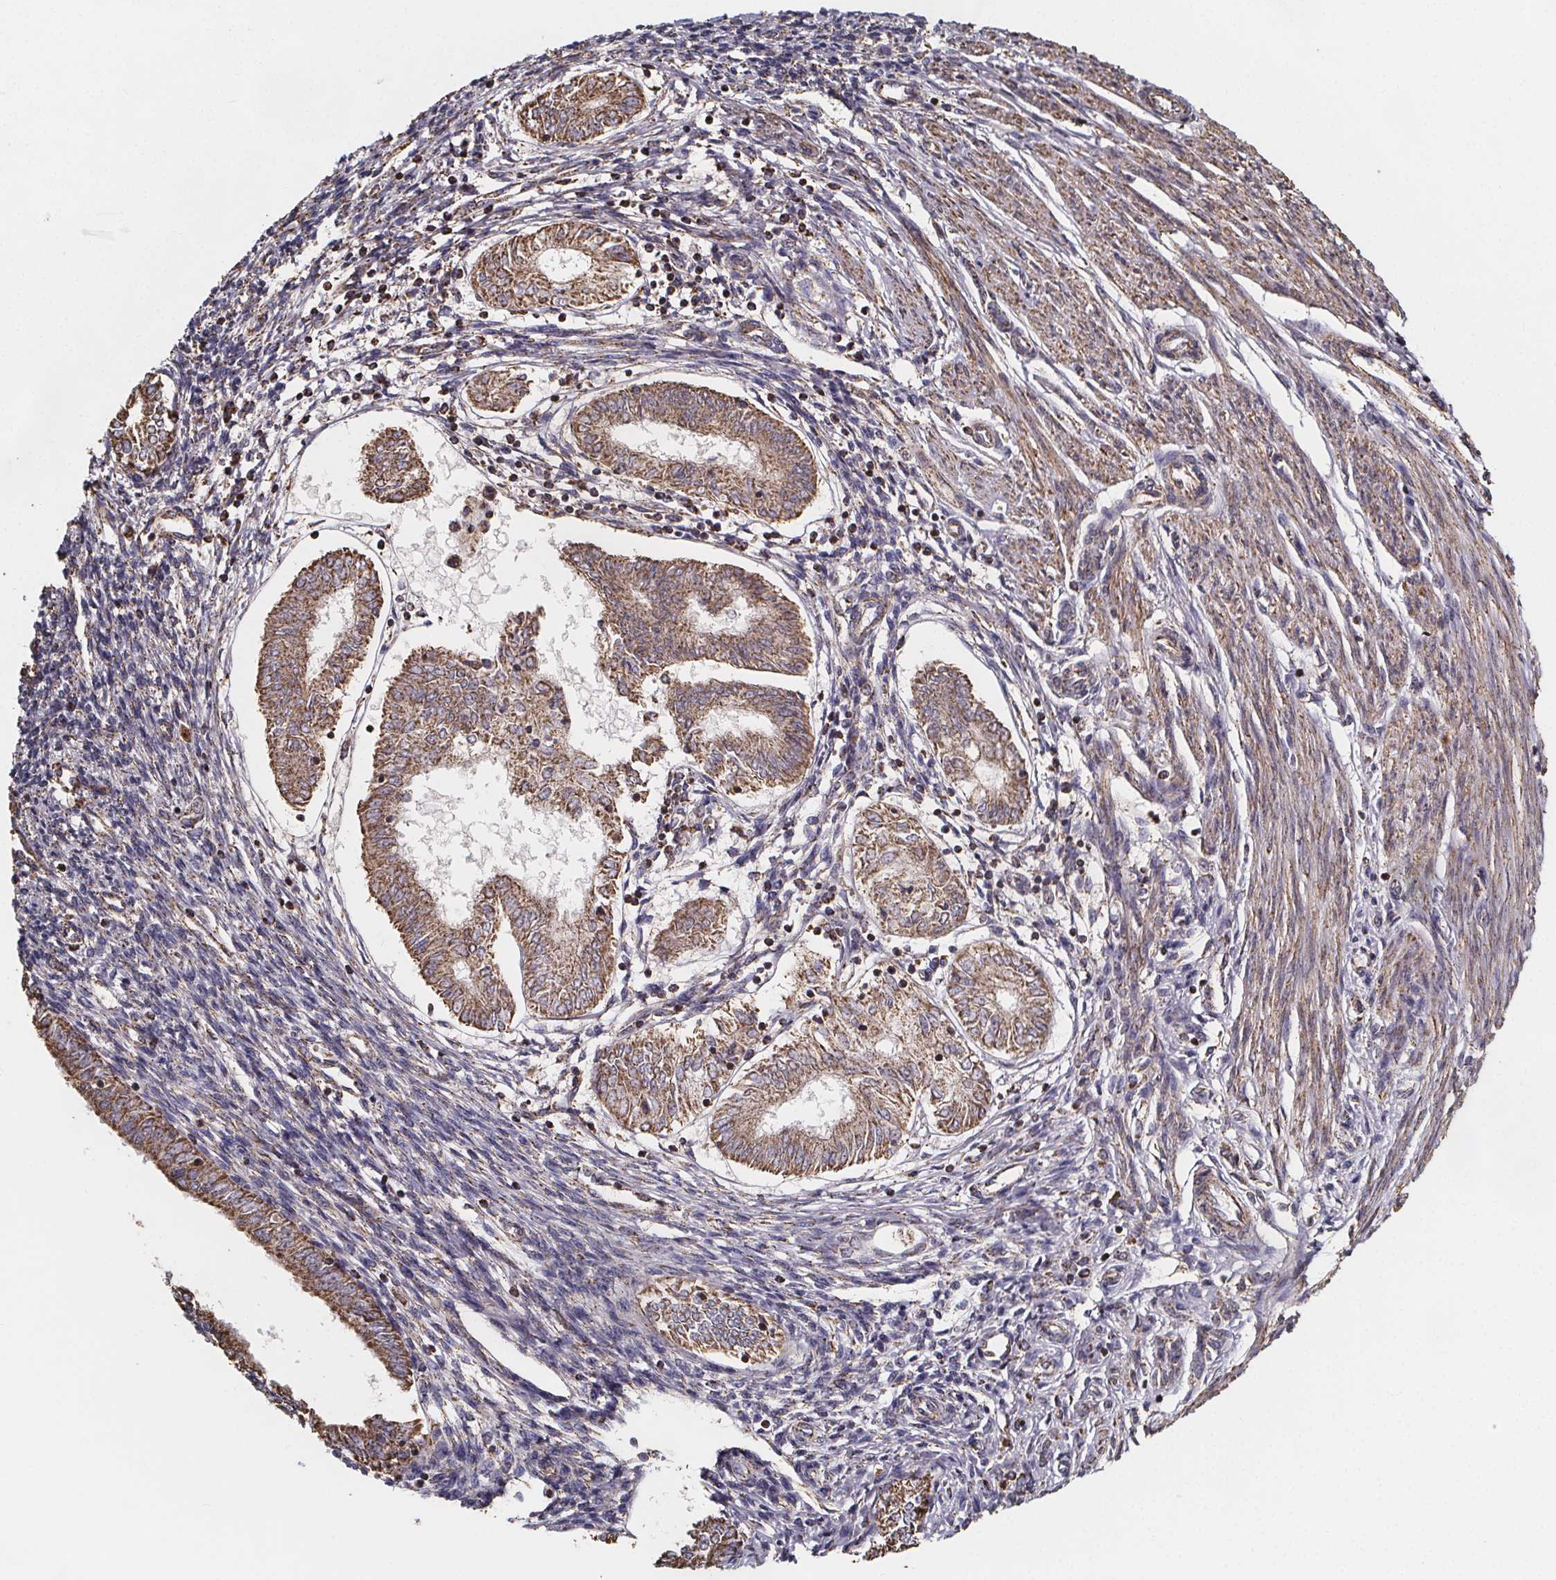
{"staining": {"intensity": "weak", "quantity": "25%-75%", "location": "cytoplasmic/membranous"}, "tissue": "endometrial cancer", "cell_type": "Tumor cells", "image_type": "cancer", "snomed": [{"axis": "morphology", "description": "Adenocarcinoma, NOS"}, {"axis": "topography", "description": "Endometrium"}], "caption": "This is a micrograph of IHC staining of endometrial cancer, which shows weak positivity in the cytoplasmic/membranous of tumor cells.", "gene": "SLC35D2", "patient": {"sex": "female", "age": 68}}